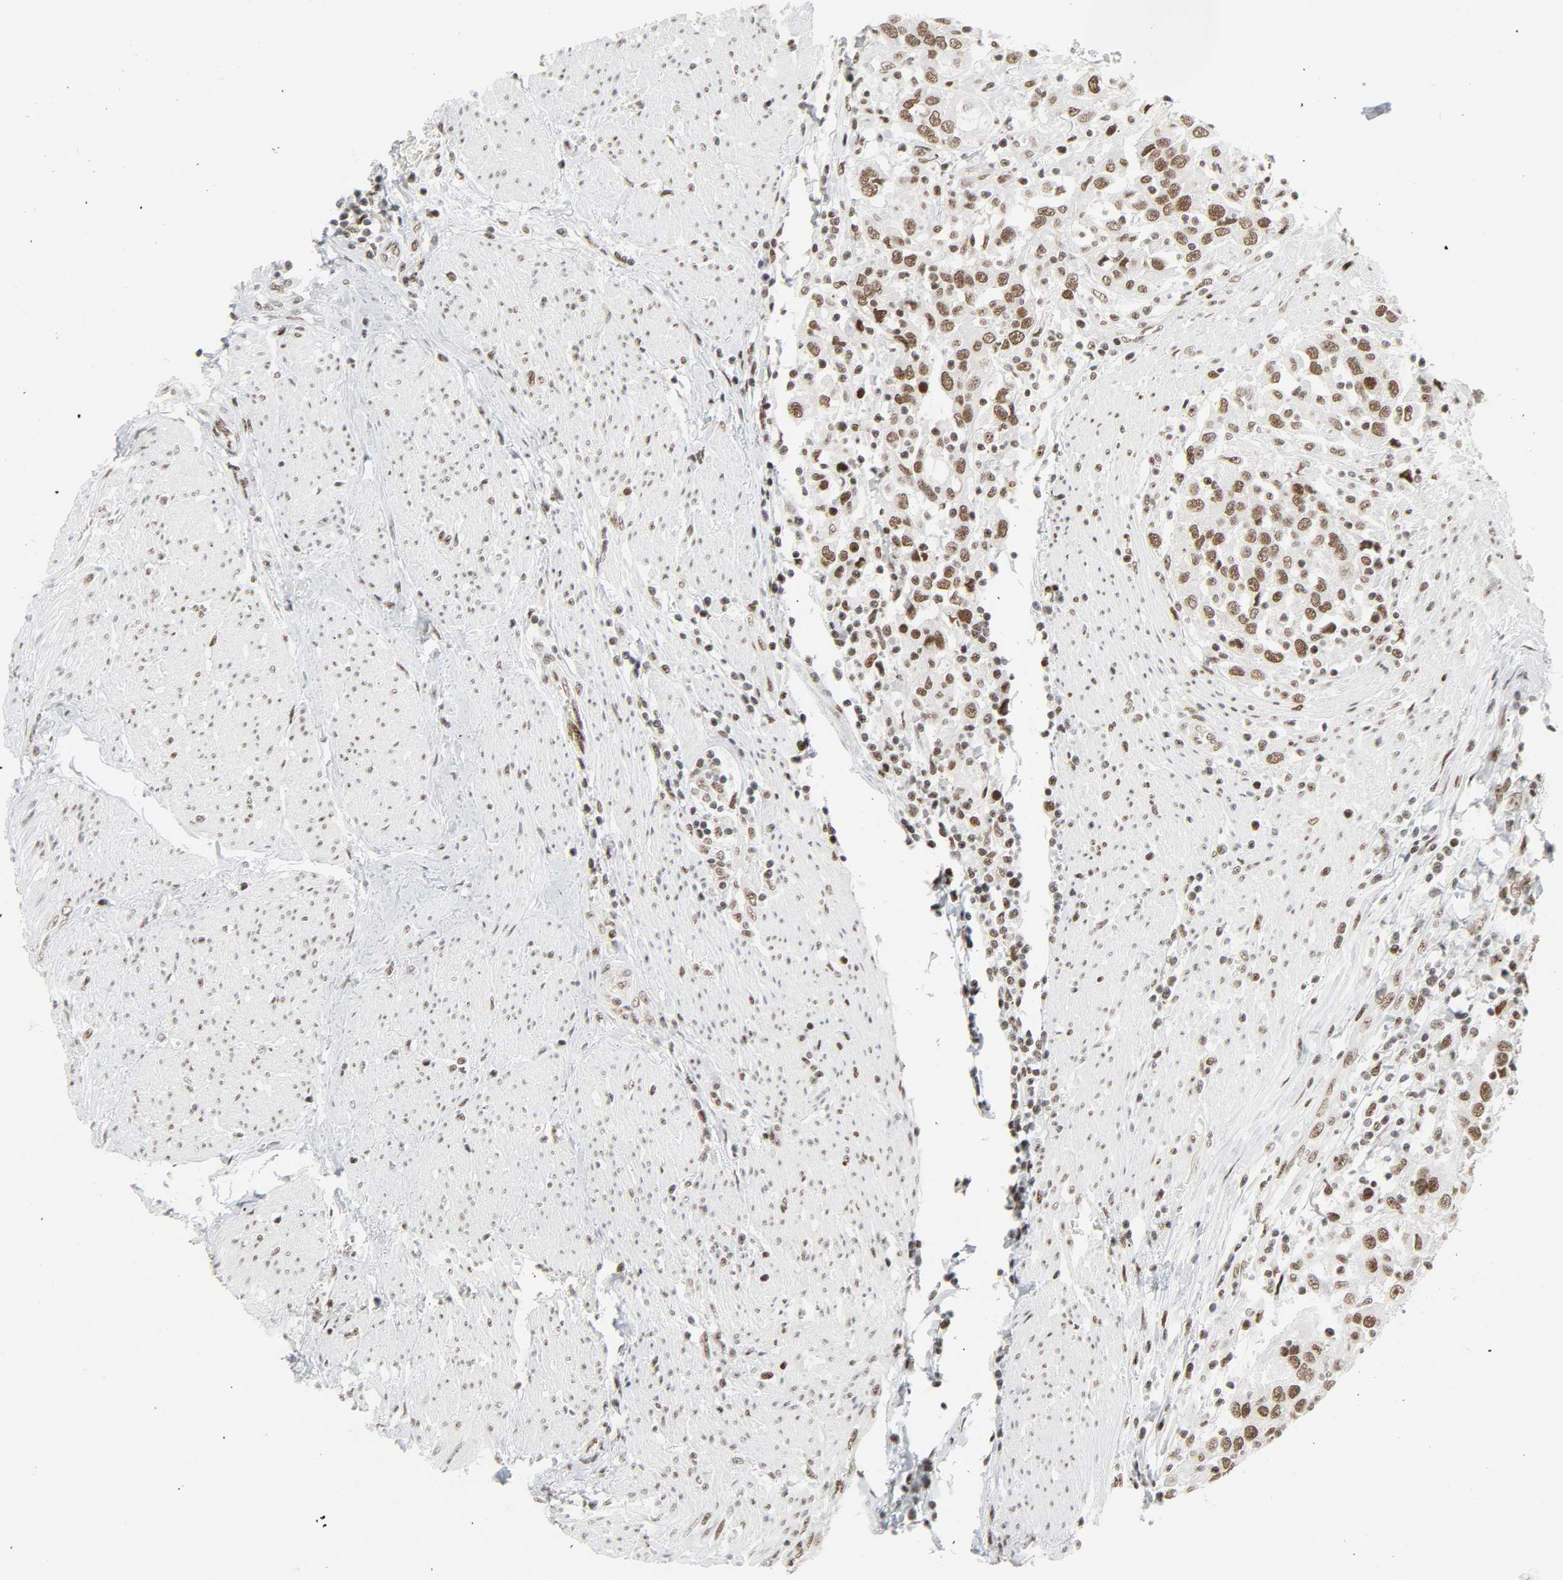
{"staining": {"intensity": "moderate", "quantity": ">75%", "location": "nuclear"}, "tissue": "urothelial cancer", "cell_type": "Tumor cells", "image_type": "cancer", "snomed": [{"axis": "morphology", "description": "Urothelial carcinoma, High grade"}, {"axis": "topography", "description": "Urinary bladder"}], "caption": "Immunohistochemical staining of human high-grade urothelial carcinoma demonstrates moderate nuclear protein expression in about >75% of tumor cells. (Stains: DAB (3,3'-diaminobenzidine) in brown, nuclei in blue, Microscopy: brightfield microscopy at high magnification).", "gene": "CDK7", "patient": {"sex": "female", "age": 80}}